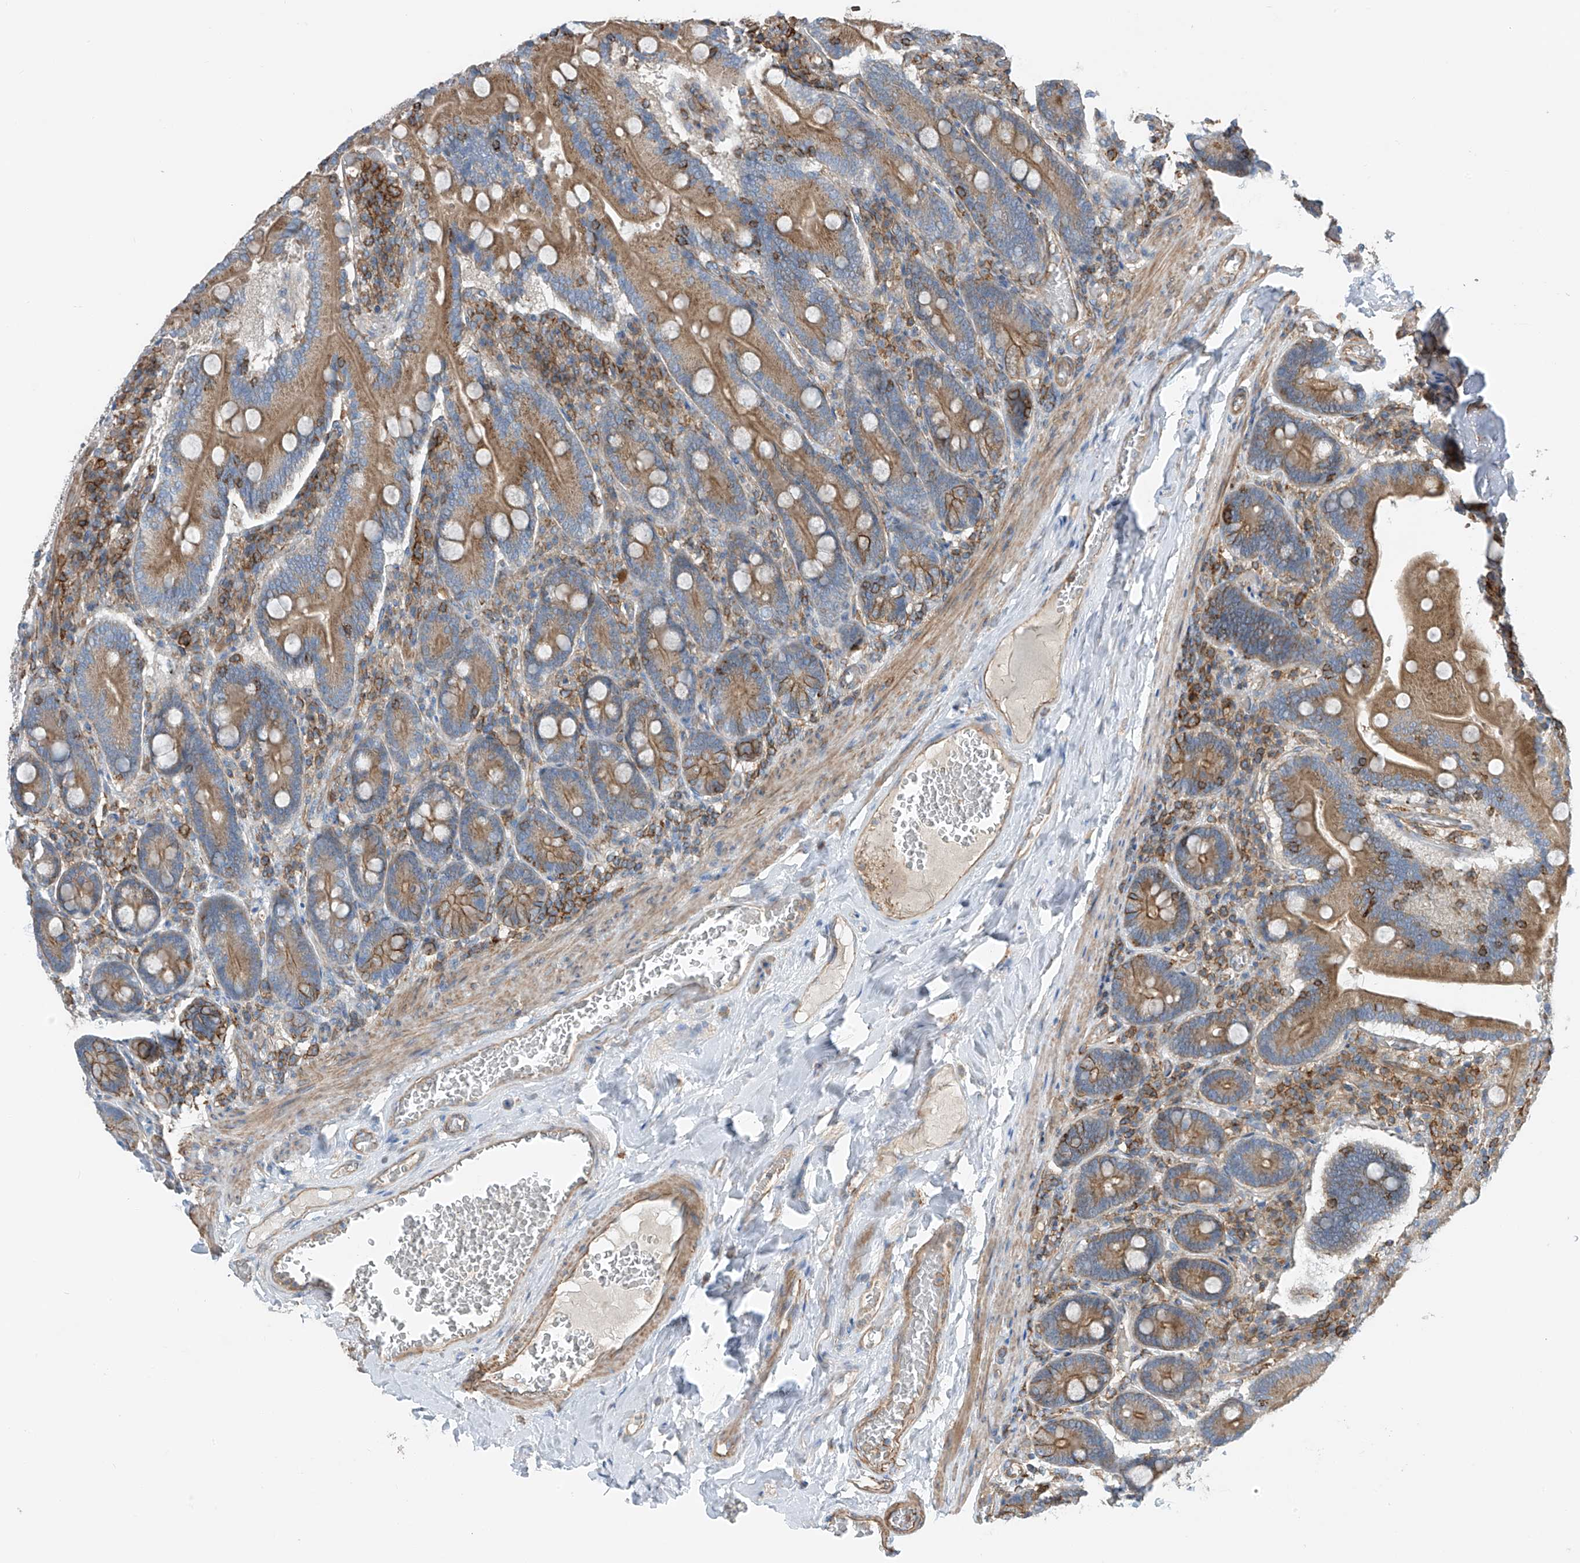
{"staining": {"intensity": "moderate", "quantity": ">75%", "location": "cytoplasmic/membranous"}, "tissue": "duodenum", "cell_type": "Glandular cells", "image_type": "normal", "snomed": [{"axis": "morphology", "description": "Normal tissue, NOS"}, {"axis": "topography", "description": "Duodenum"}], "caption": "Immunohistochemistry (IHC) (DAB) staining of benign human duodenum displays moderate cytoplasmic/membranous protein expression in about >75% of glandular cells.", "gene": "SLC1A5", "patient": {"sex": "female", "age": 62}}